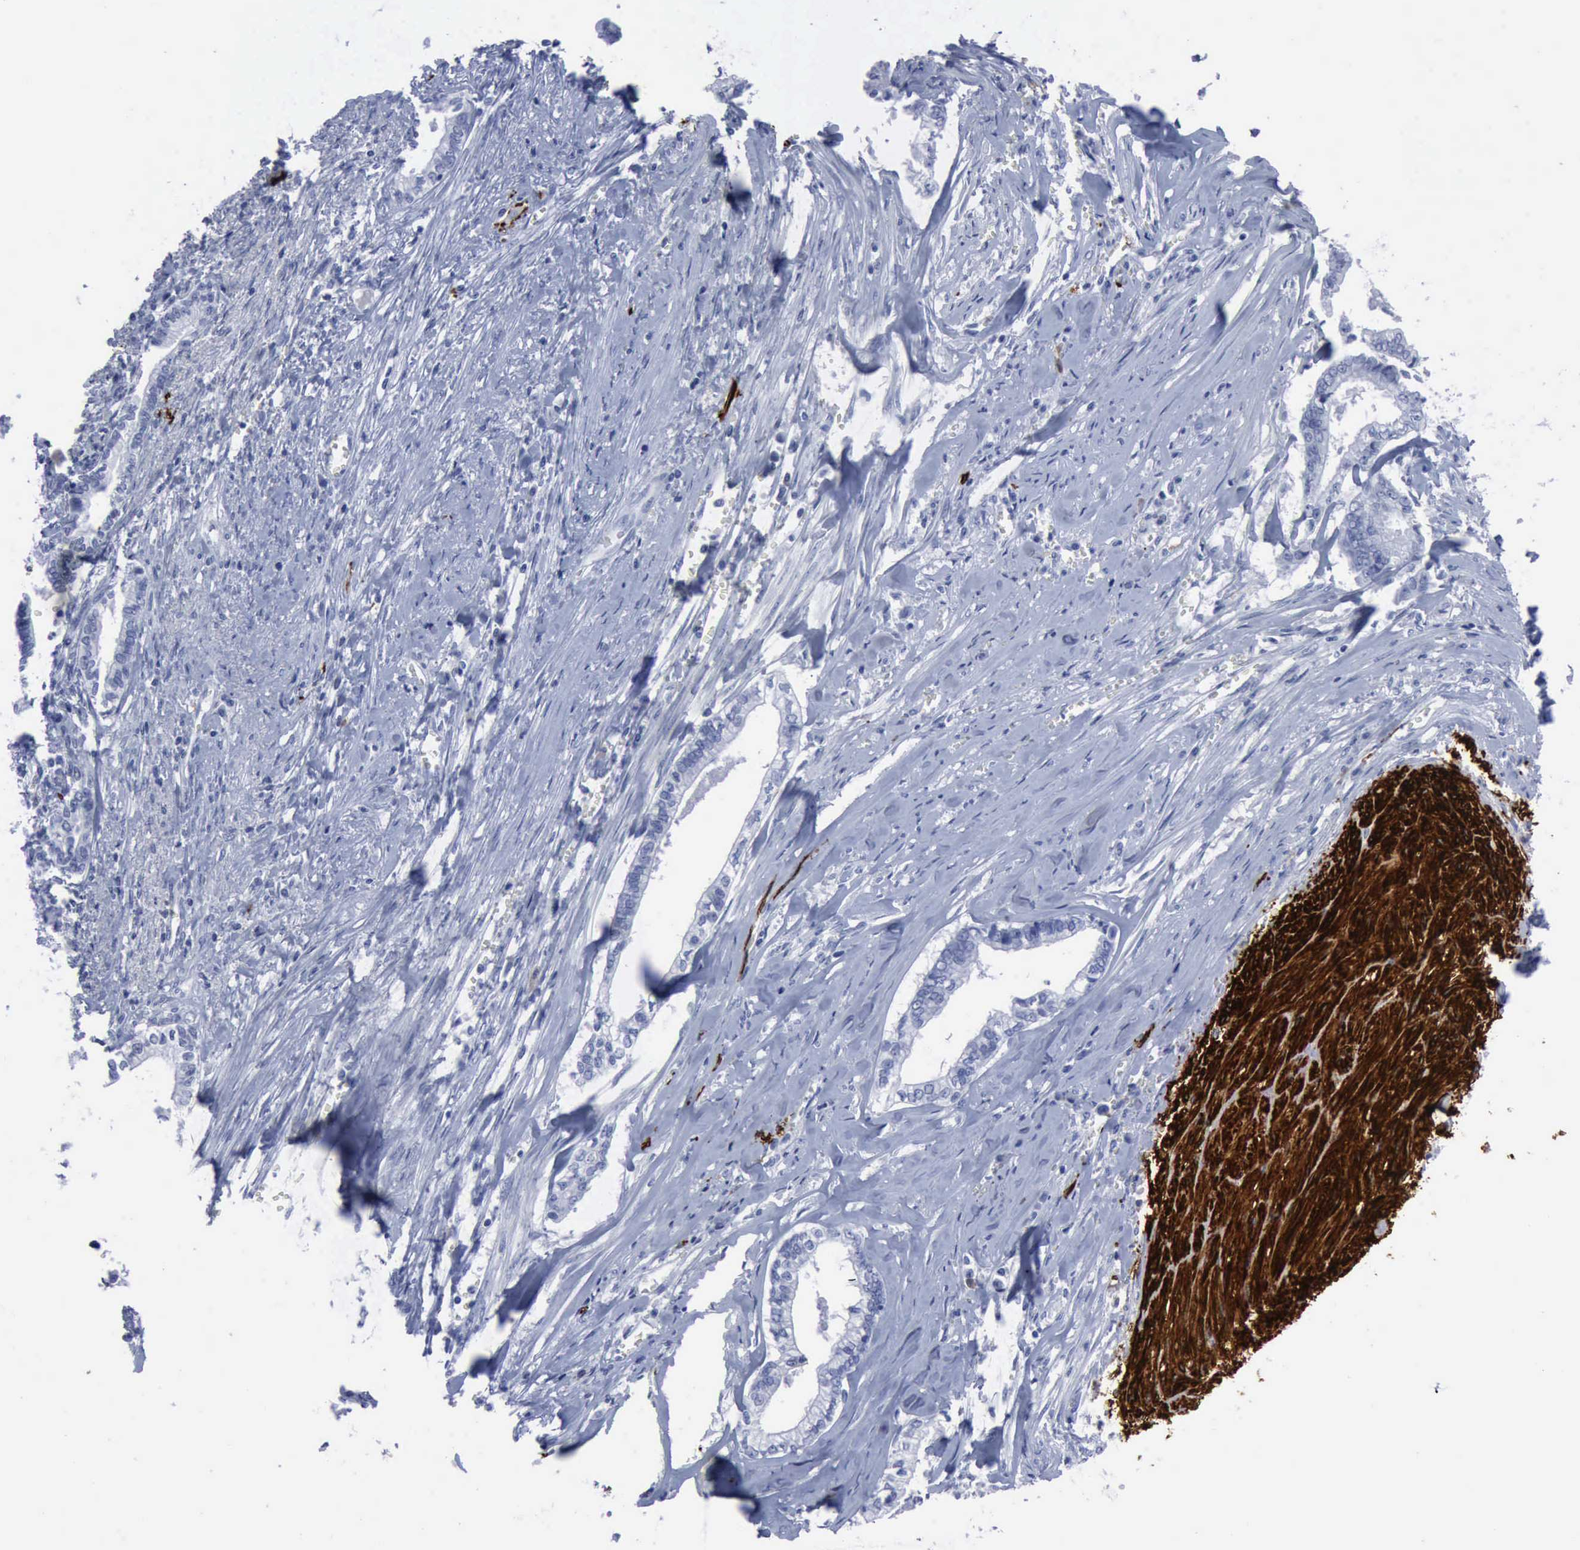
{"staining": {"intensity": "negative", "quantity": "none", "location": "none"}, "tissue": "liver cancer", "cell_type": "Tumor cells", "image_type": "cancer", "snomed": [{"axis": "morphology", "description": "Cholangiocarcinoma"}, {"axis": "topography", "description": "Liver"}], "caption": "DAB immunohistochemical staining of cholangiocarcinoma (liver) displays no significant expression in tumor cells.", "gene": "NGFR", "patient": {"sex": "male", "age": 57}}